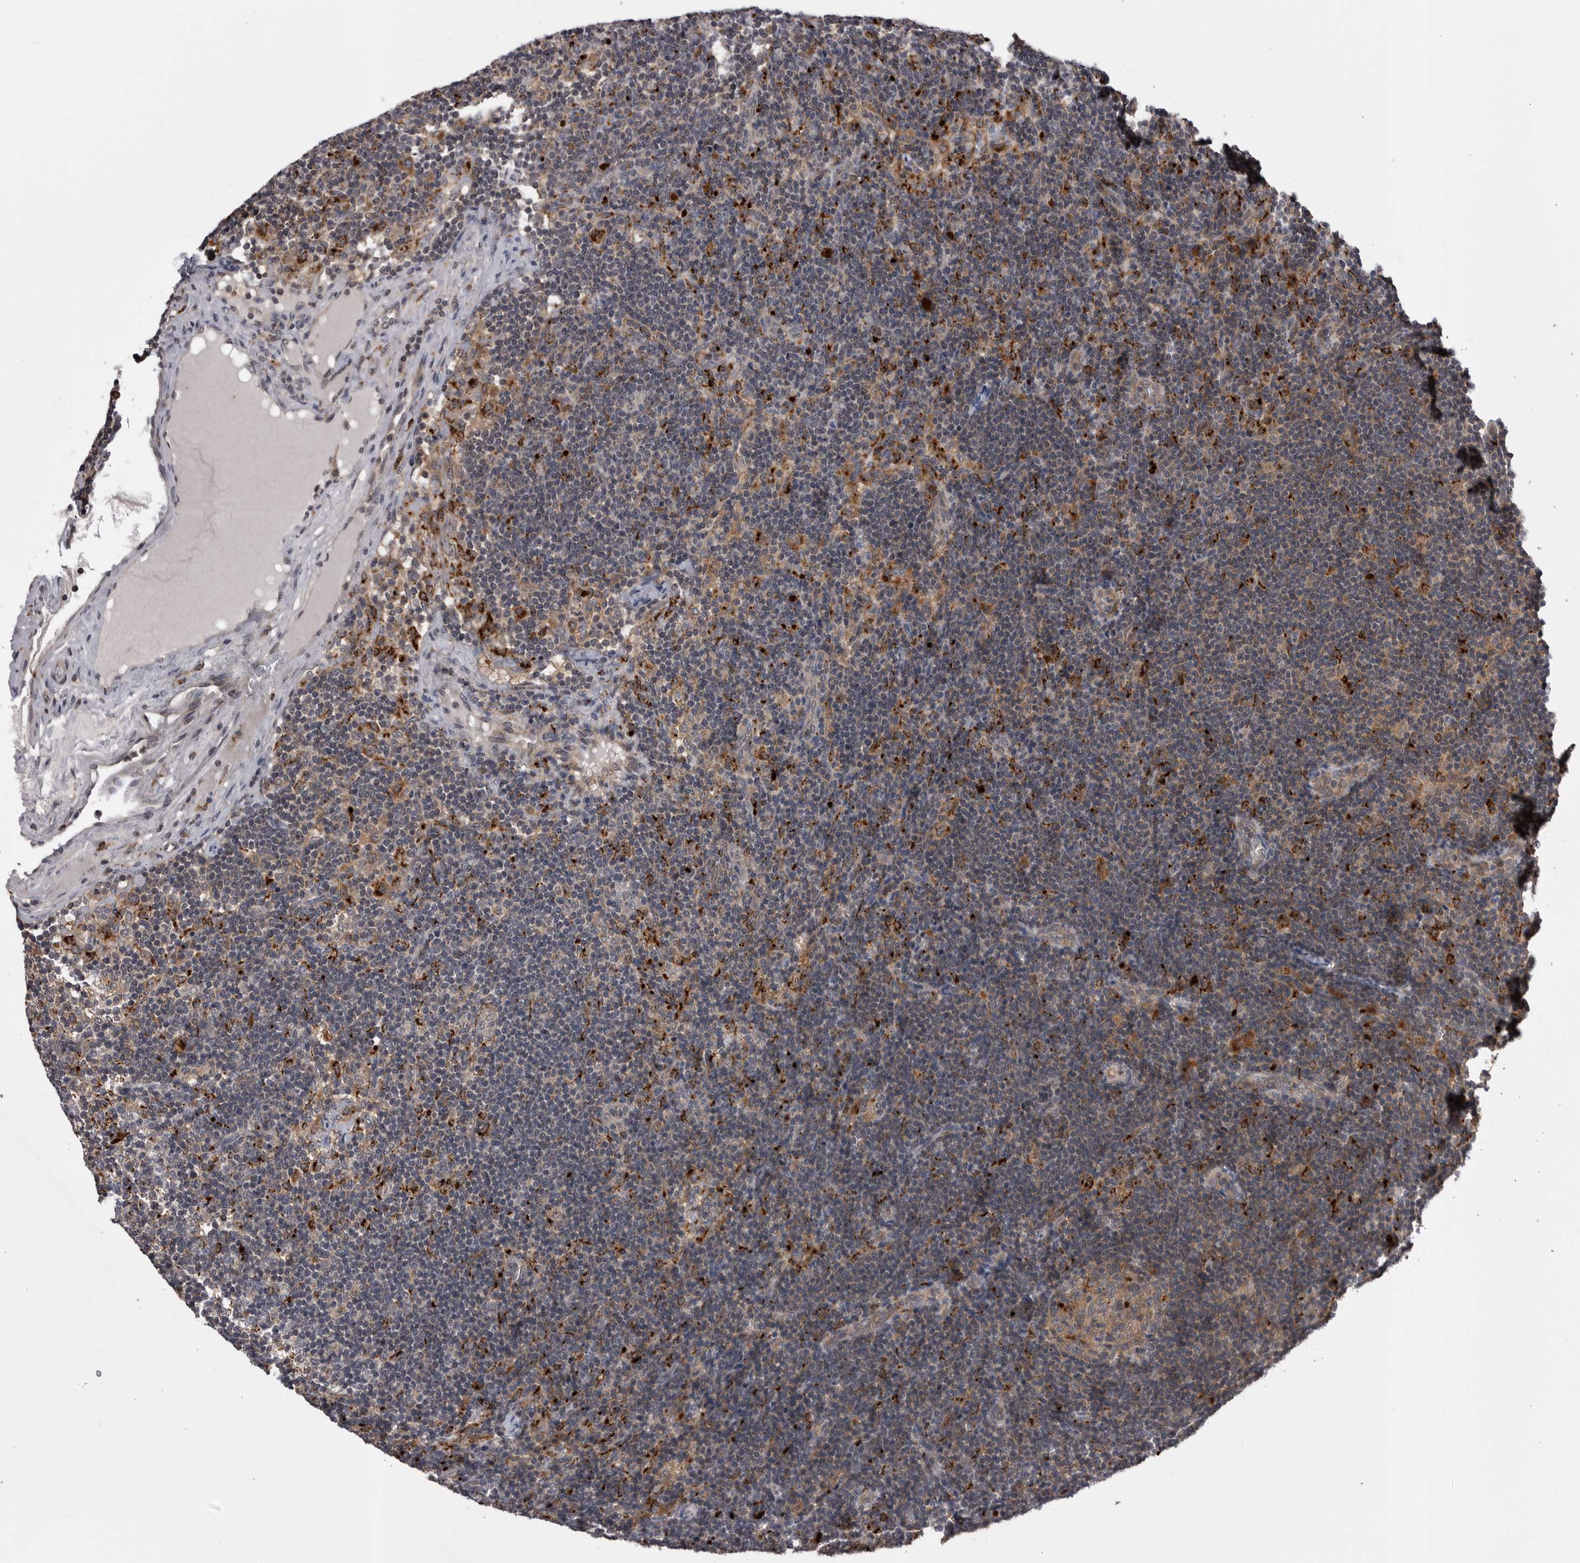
{"staining": {"intensity": "weak", "quantity": ">75%", "location": "cytoplasmic/membranous"}, "tissue": "lymph node", "cell_type": "Germinal center cells", "image_type": "normal", "snomed": [{"axis": "morphology", "description": "Normal tissue, NOS"}, {"axis": "topography", "description": "Lymph node"}], "caption": "Germinal center cells exhibit low levels of weak cytoplasmic/membranous staining in about >75% of cells in normal human lymph node. The protein of interest is stained brown, and the nuclei are stained in blue (DAB (3,3'-diaminobenzidine) IHC with brightfield microscopy, high magnification).", "gene": "AOAH", "patient": {"sex": "female", "age": 22}}